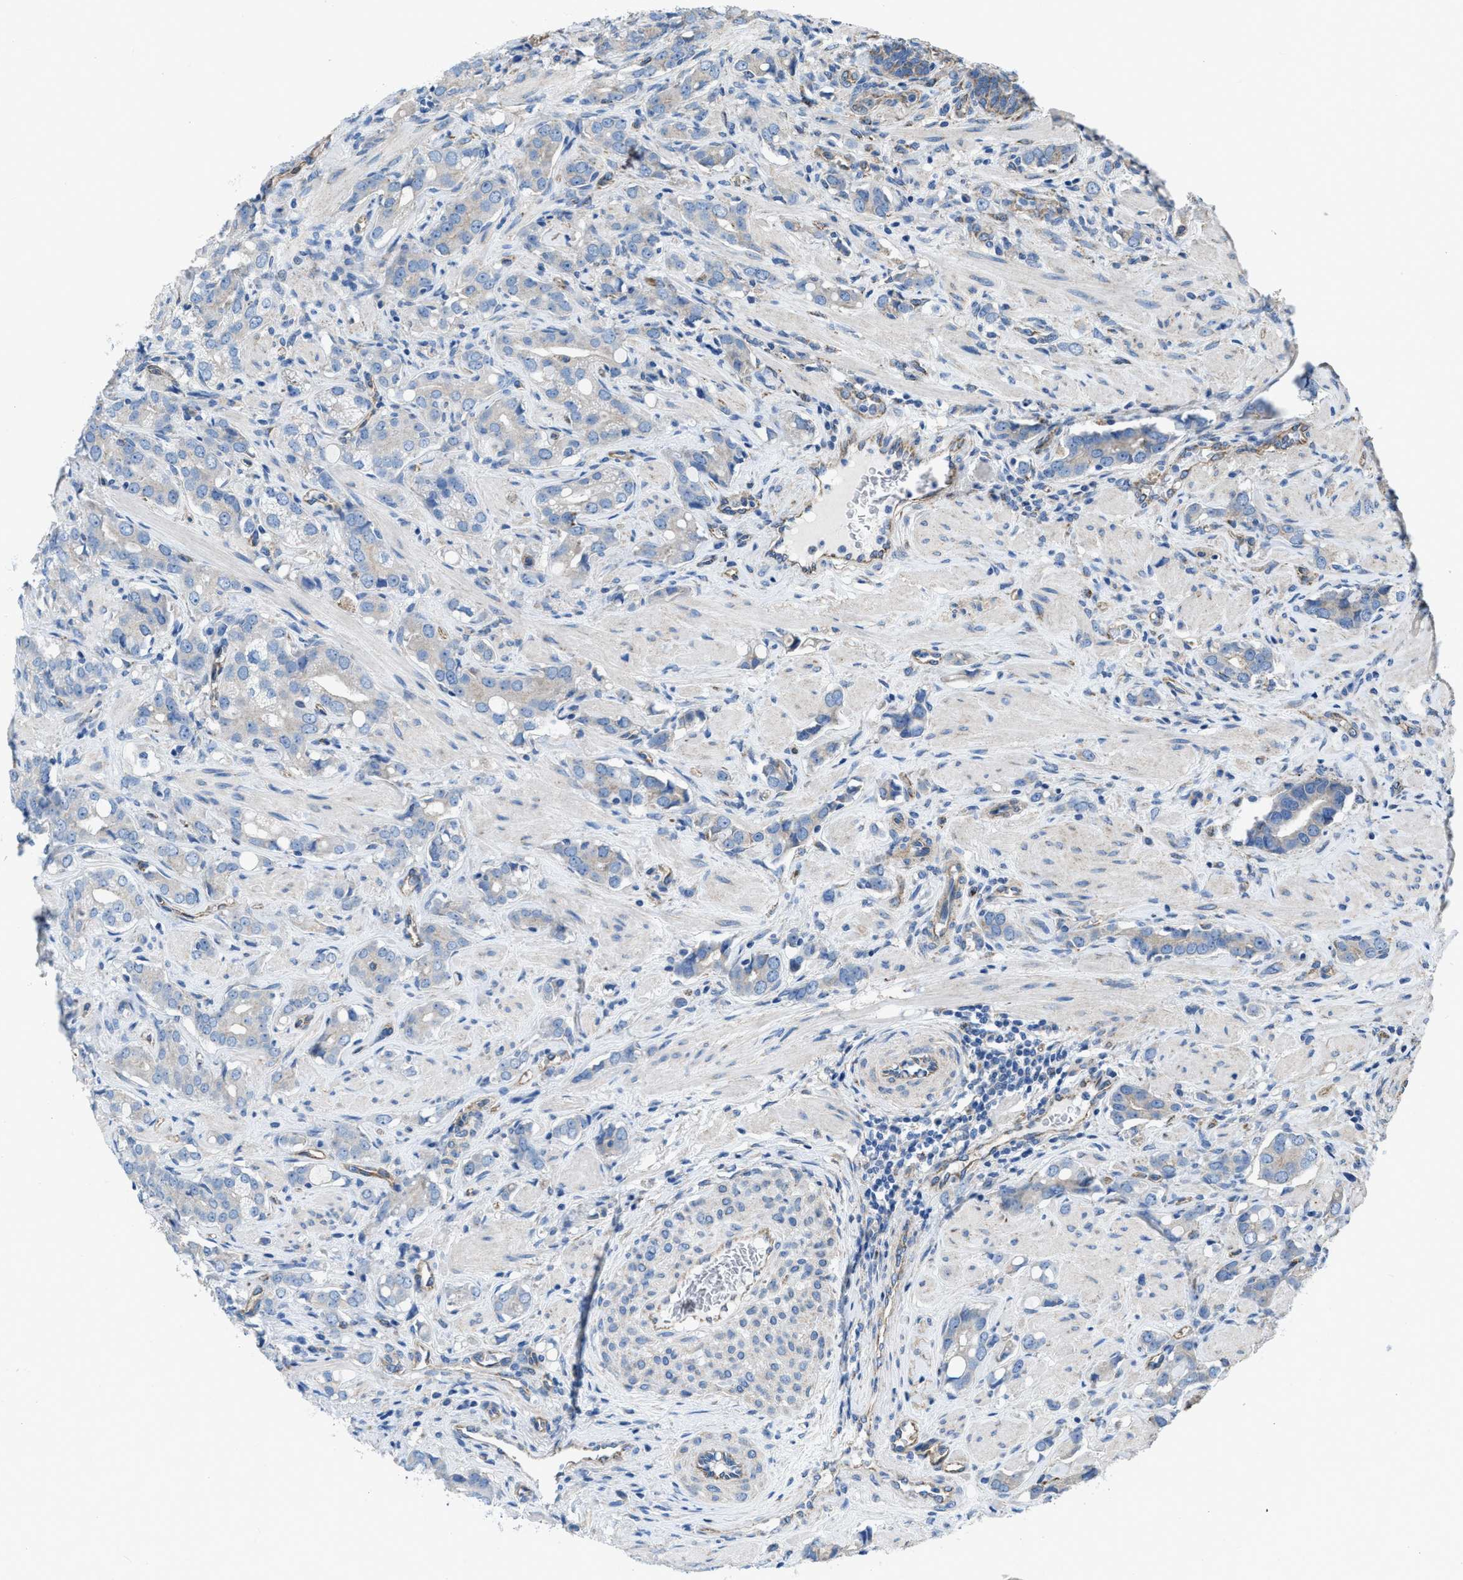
{"staining": {"intensity": "negative", "quantity": "none", "location": "none"}, "tissue": "prostate cancer", "cell_type": "Tumor cells", "image_type": "cancer", "snomed": [{"axis": "morphology", "description": "Adenocarcinoma, High grade"}, {"axis": "topography", "description": "Prostate"}], "caption": "IHC micrograph of human prostate cancer stained for a protein (brown), which exhibits no positivity in tumor cells.", "gene": "DOLPP1", "patient": {"sex": "male", "age": 52}}